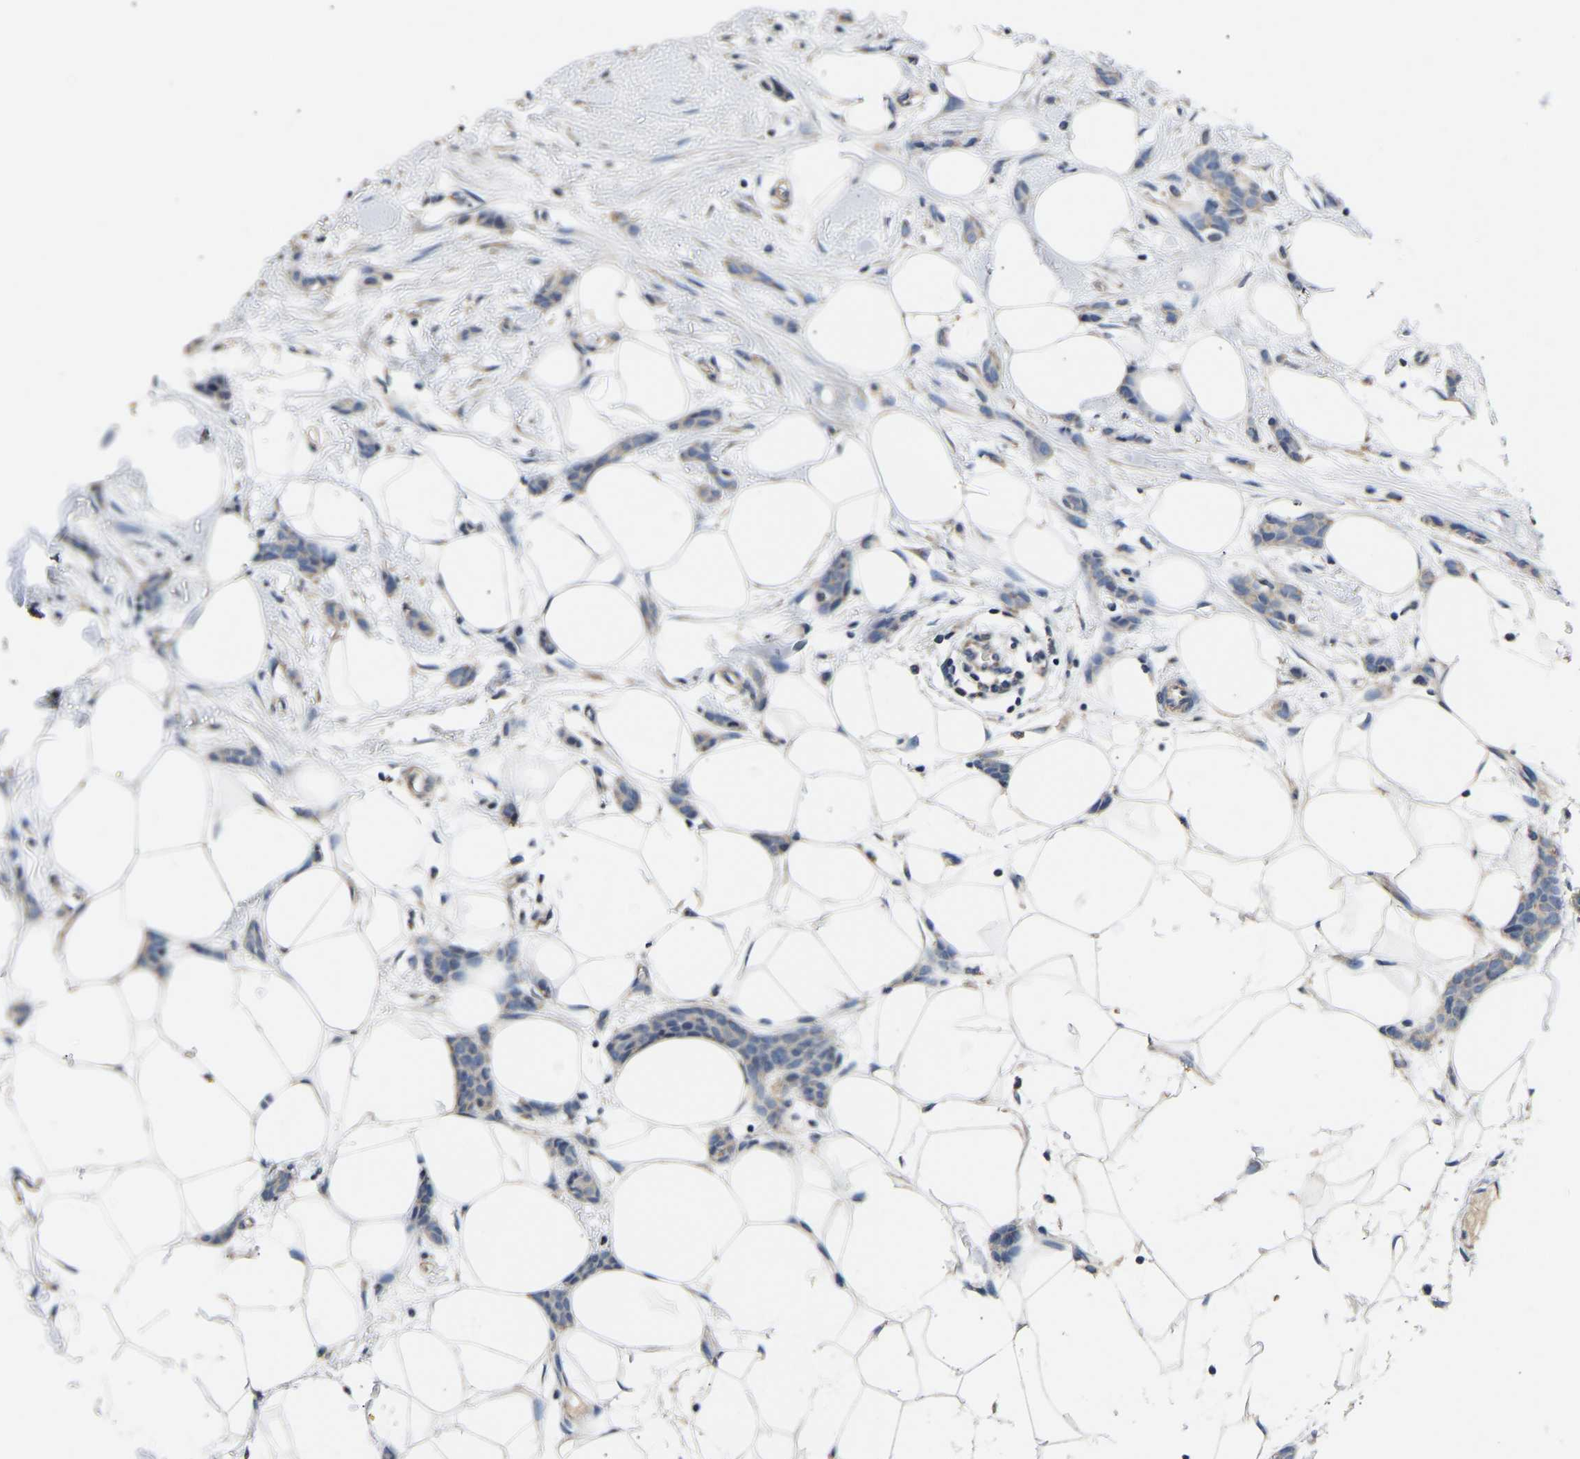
{"staining": {"intensity": "weak", "quantity": "25%-75%", "location": "cytoplasmic/membranous"}, "tissue": "breast cancer", "cell_type": "Tumor cells", "image_type": "cancer", "snomed": [{"axis": "morphology", "description": "Lobular carcinoma"}, {"axis": "topography", "description": "Skin"}, {"axis": "topography", "description": "Breast"}], "caption": "Lobular carcinoma (breast) tissue reveals weak cytoplasmic/membranous expression in about 25%-75% of tumor cells, visualized by immunohistochemistry. (Stains: DAB in brown, nuclei in blue, Microscopy: brightfield microscopy at high magnification).", "gene": "AIMP2", "patient": {"sex": "female", "age": 46}}